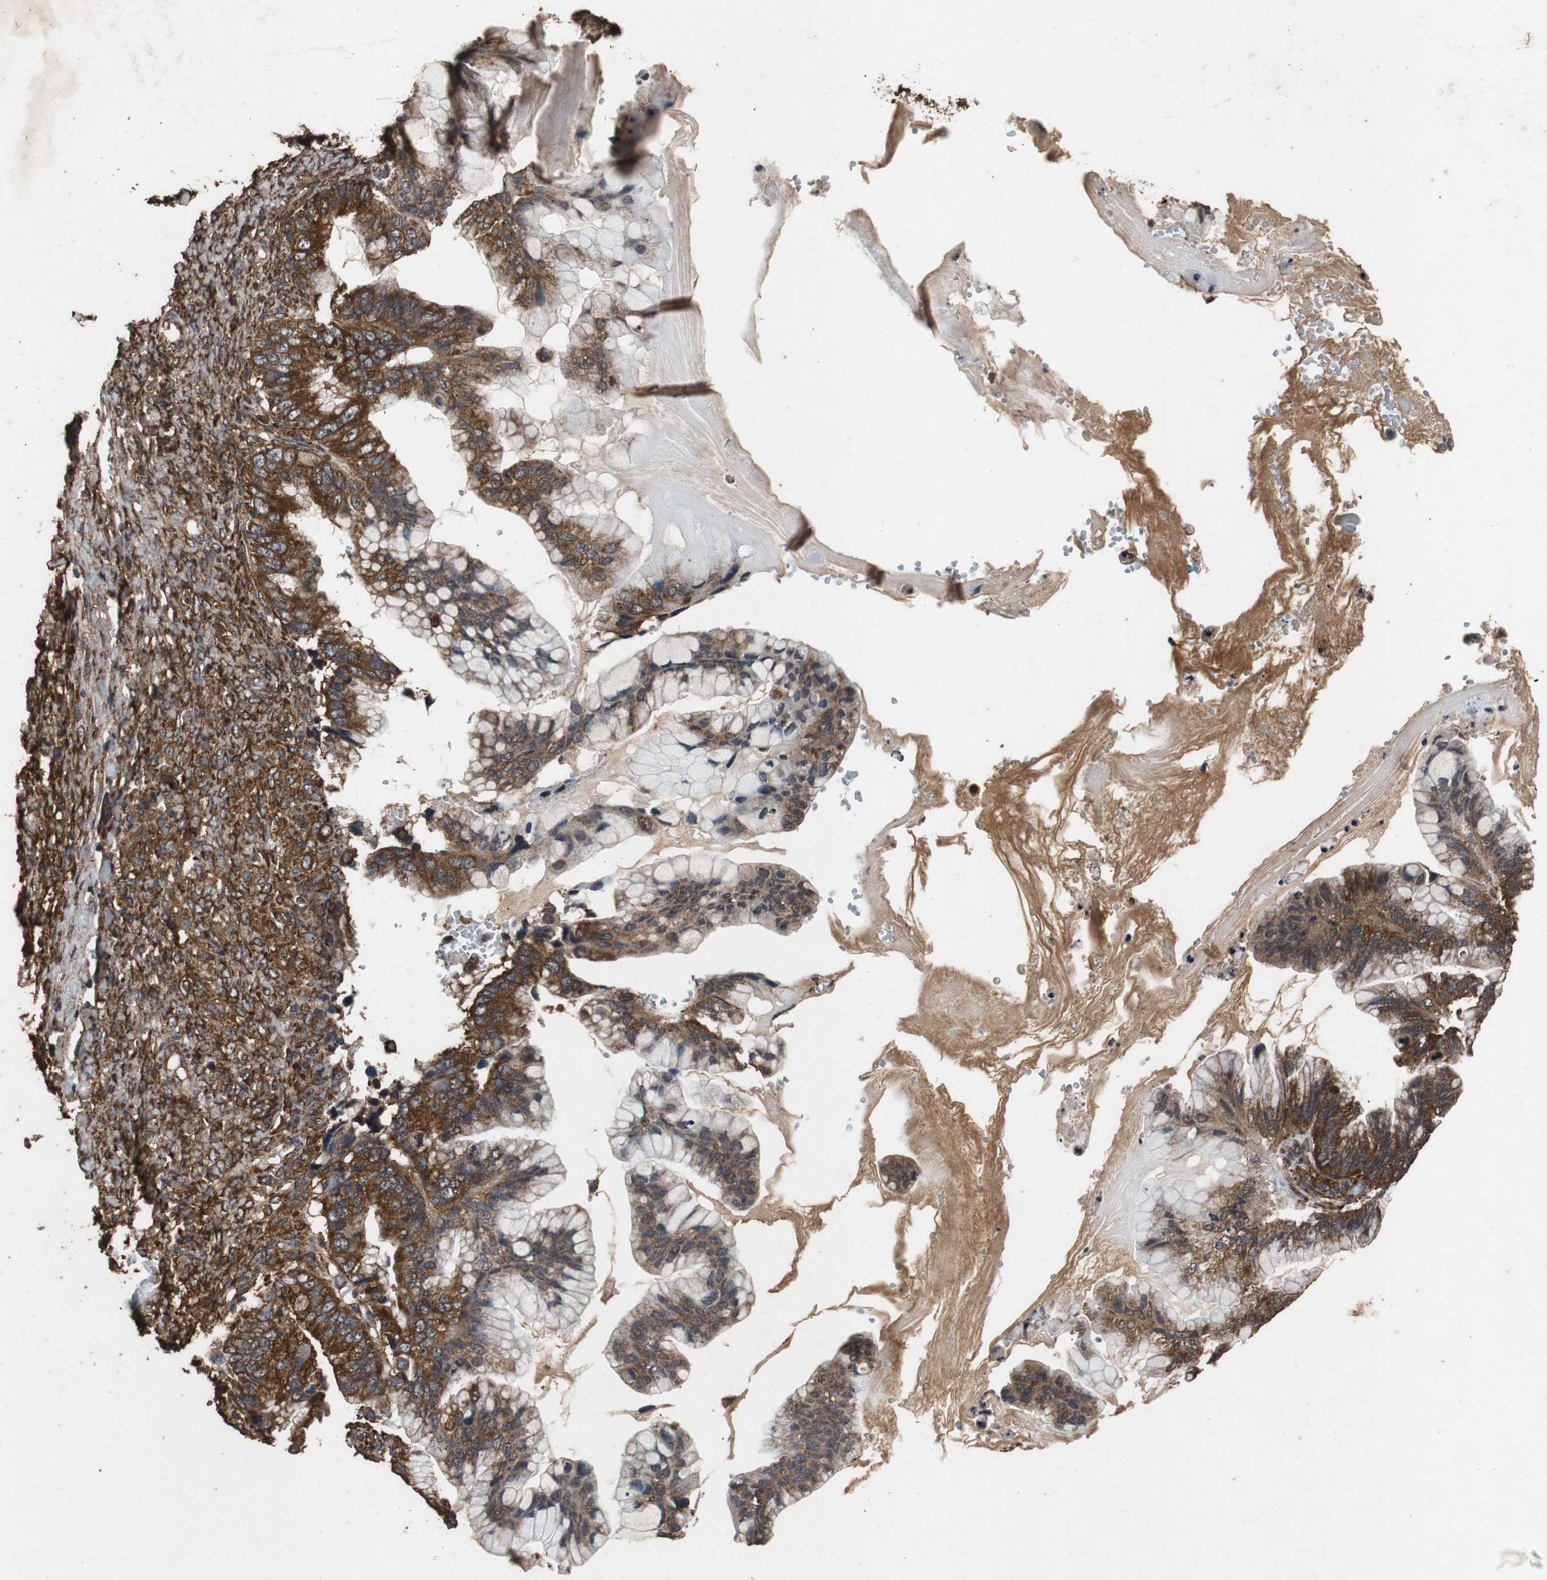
{"staining": {"intensity": "strong", "quantity": ">75%", "location": "cytoplasmic/membranous"}, "tissue": "ovarian cancer", "cell_type": "Tumor cells", "image_type": "cancer", "snomed": [{"axis": "morphology", "description": "Cystadenocarcinoma, mucinous, NOS"}, {"axis": "topography", "description": "Ovary"}], "caption": "Mucinous cystadenocarcinoma (ovarian) tissue shows strong cytoplasmic/membranous expression in about >75% of tumor cells, visualized by immunohistochemistry.", "gene": "NAA10", "patient": {"sex": "female", "age": 36}}